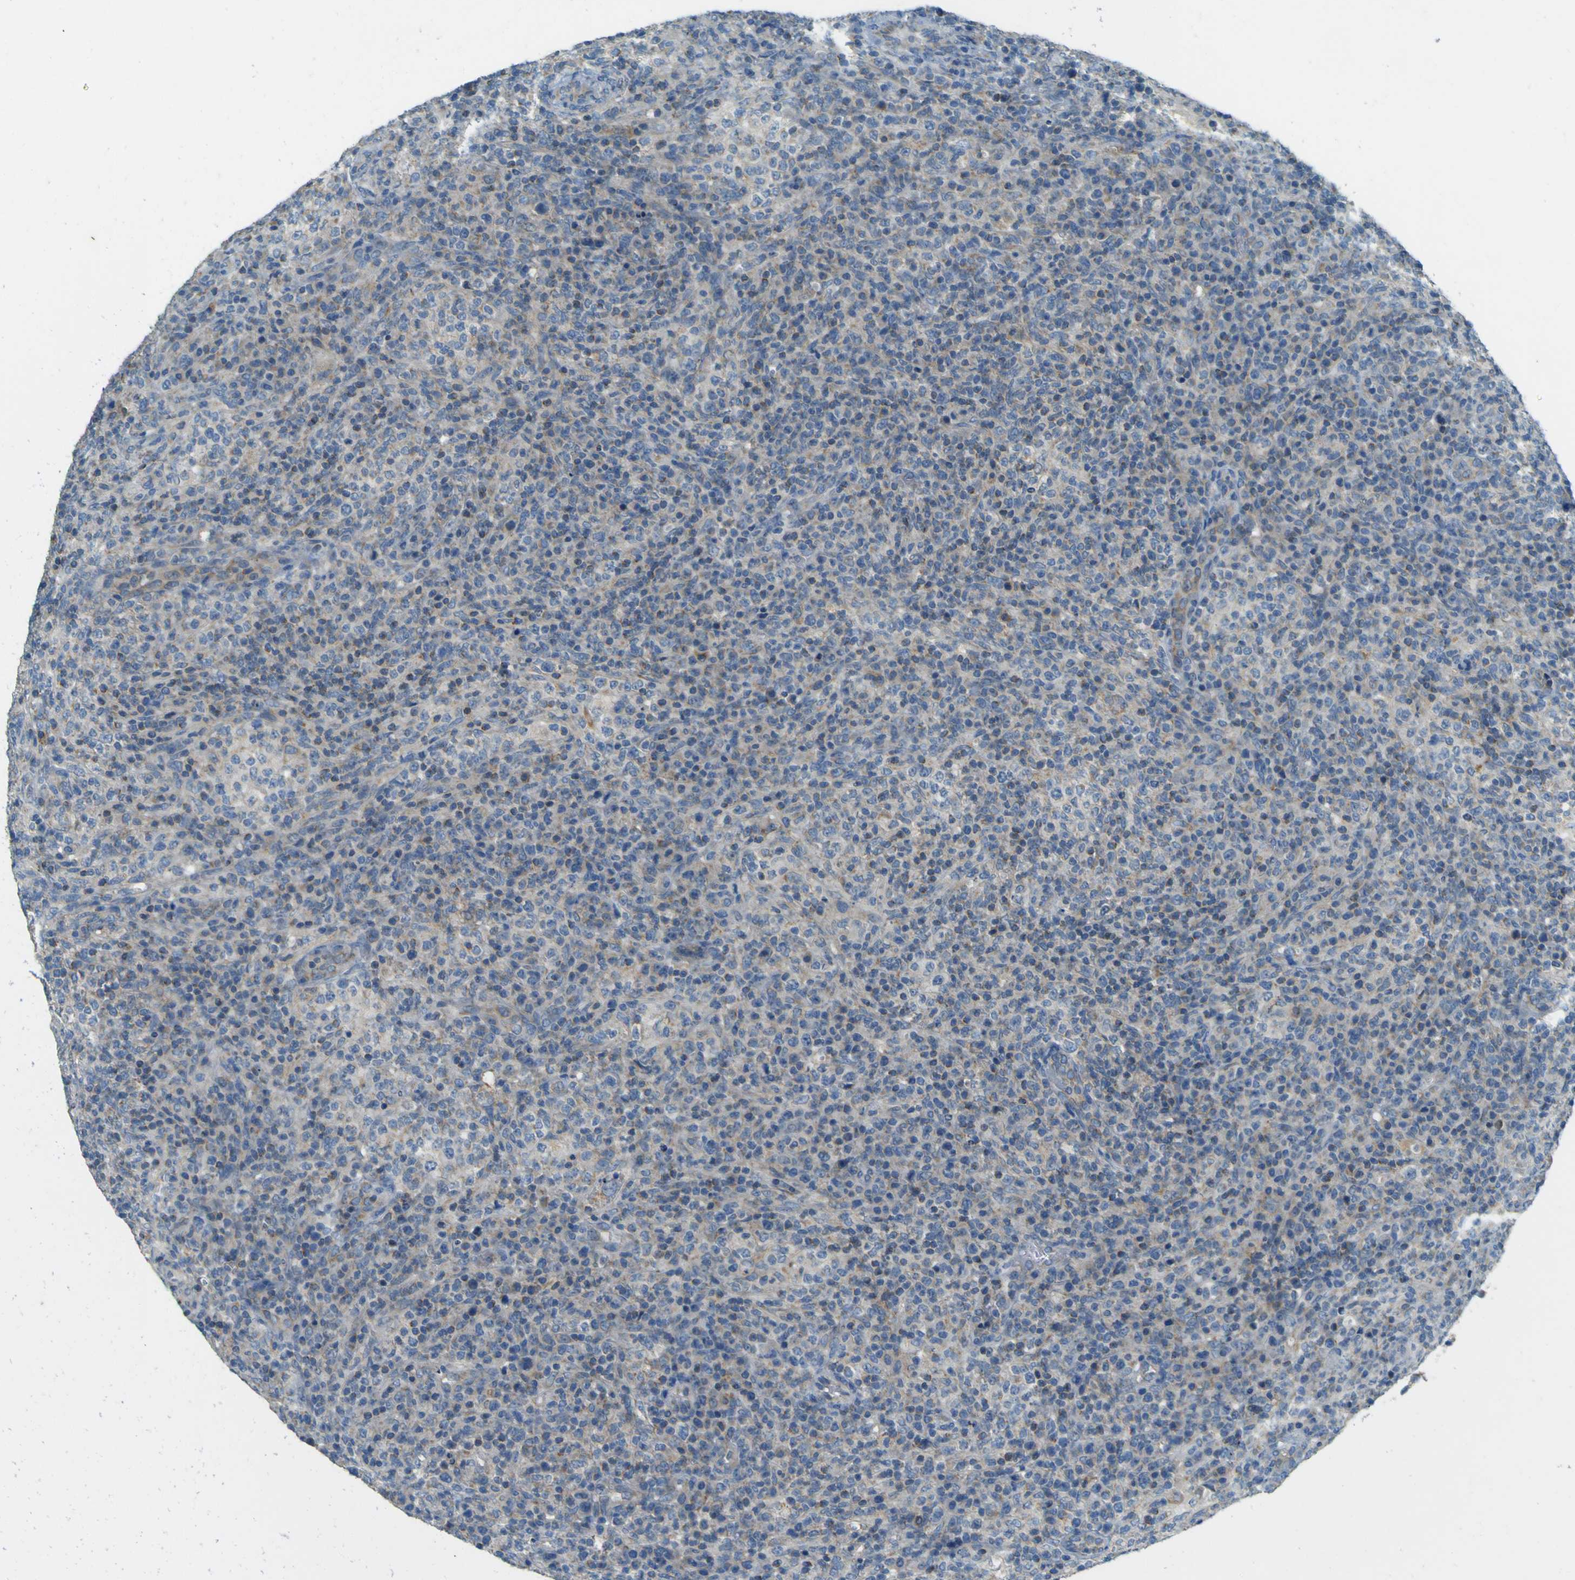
{"staining": {"intensity": "negative", "quantity": "none", "location": "none"}, "tissue": "lymphoma", "cell_type": "Tumor cells", "image_type": "cancer", "snomed": [{"axis": "morphology", "description": "Malignant lymphoma, non-Hodgkin's type, High grade"}, {"axis": "topography", "description": "Lymph node"}], "caption": "Histopathology image shows no protein expression in tumor cells of lymphoma tissue.", "gene": "FKTN", "patient": {"sex": "female", "age": 76}}